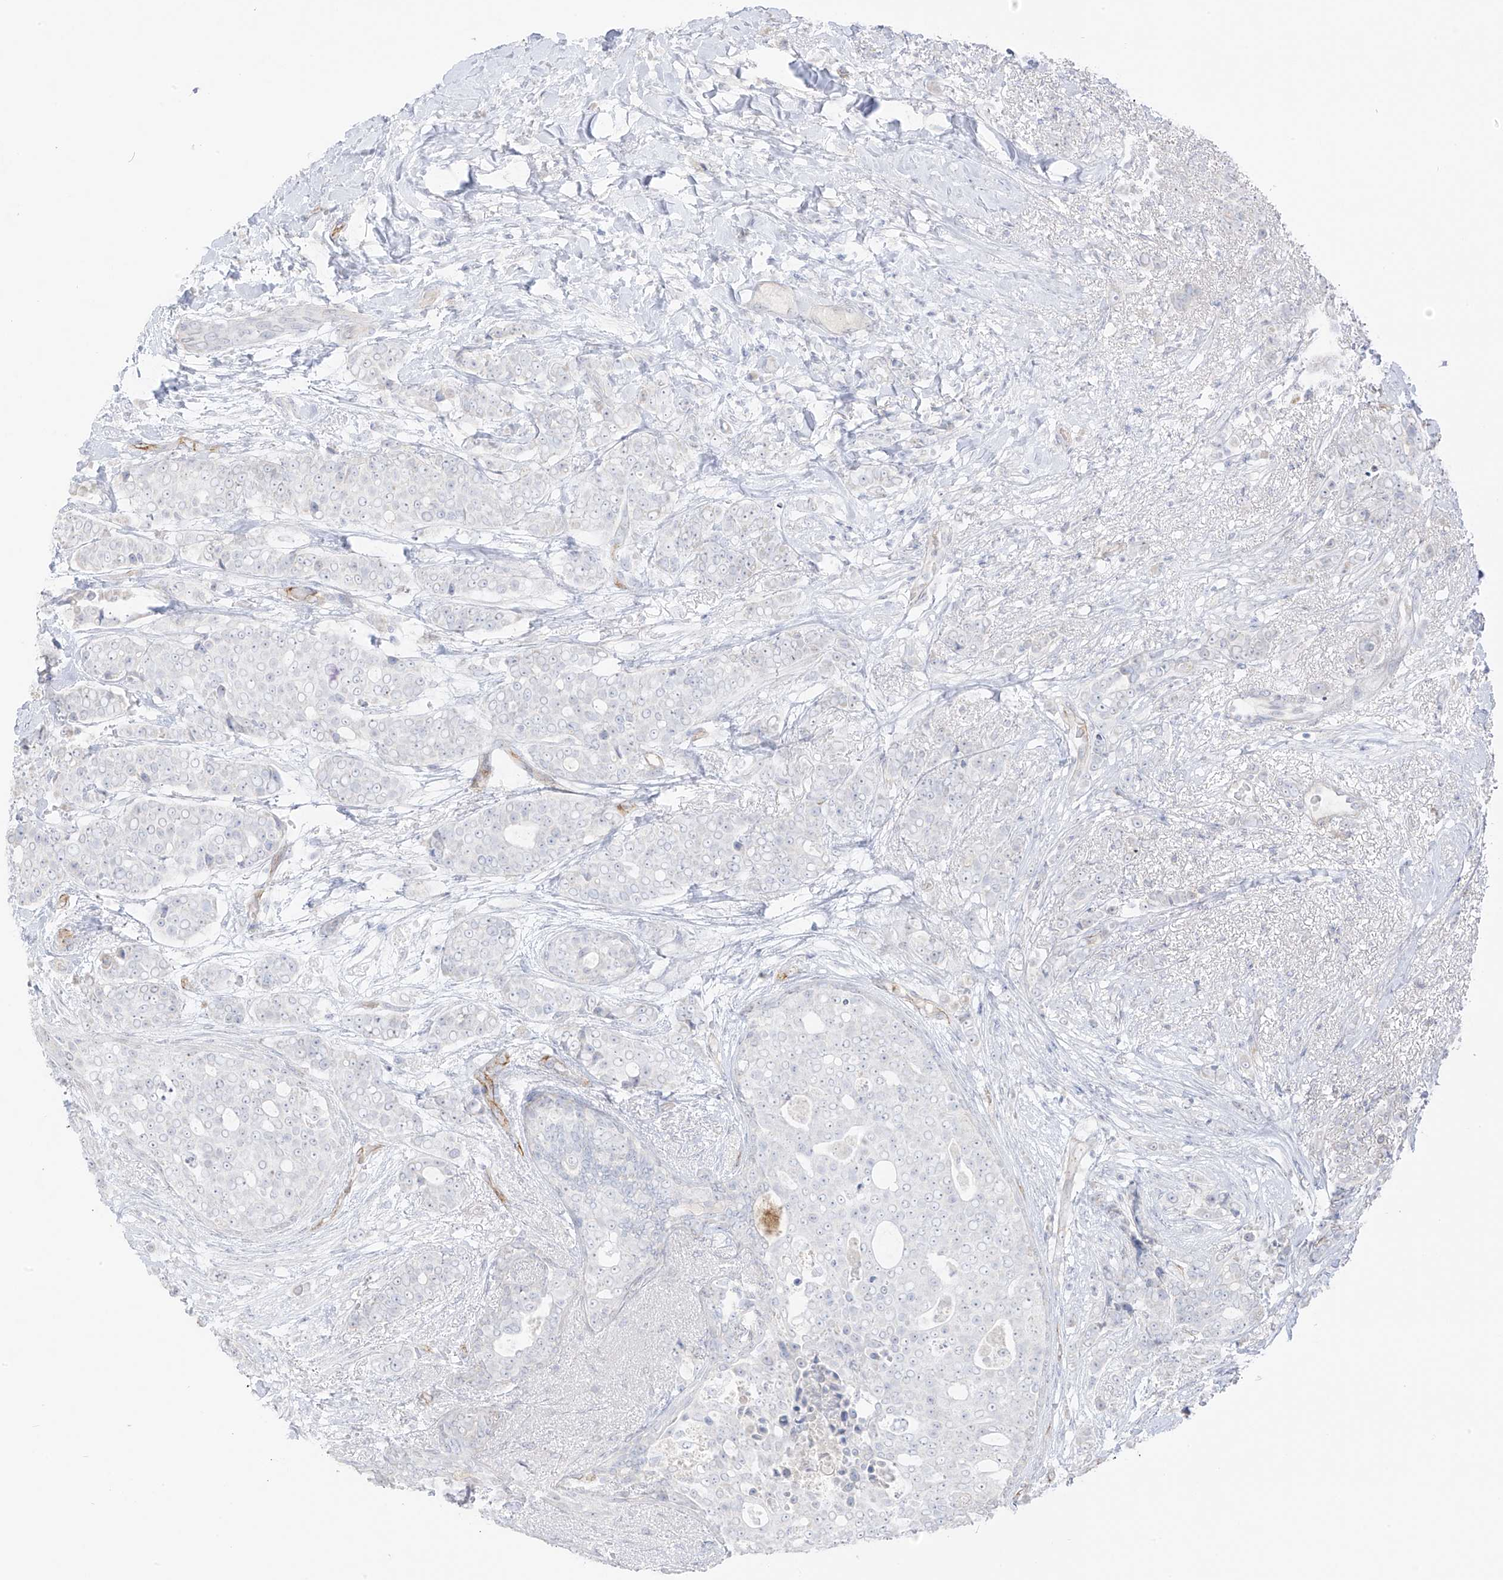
{"staining": {"intensity": "negative", "quantity": "none", "location": "none"}, "tissue": "breast cancer", "cell_type": "Tumor cells", "image_type": "cancer", "snomed": [{"axis": "morphology", "description": "Lobular carcinoma"}, {"axis": "topography", "description": "Breast"}], "caption": "Breast cancer (lobular carcinoma) stained for a protein using immunohistochemistry displays no positivity tumor cells.", "gene": "C11orf87", "patient": {"sex": "female", "age": 51}}